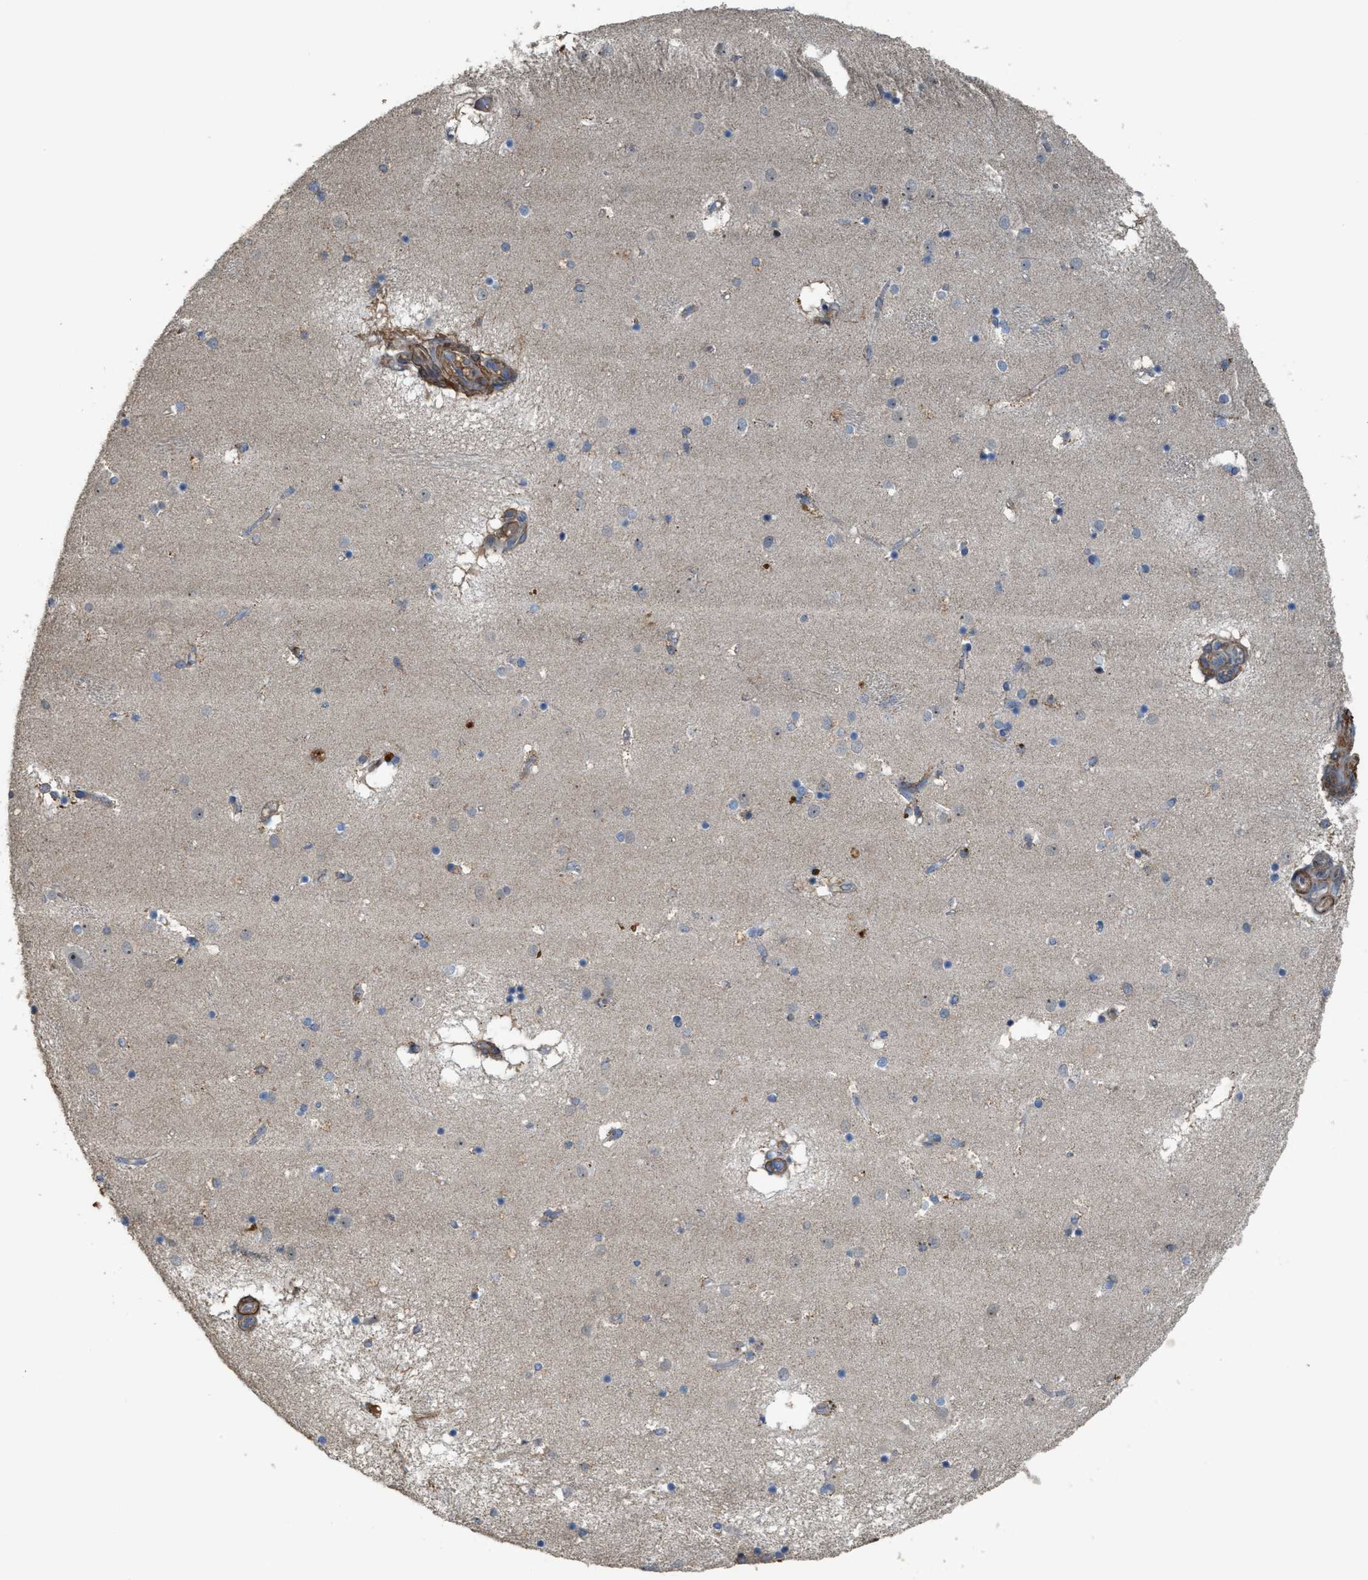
{"staining": {"intensity": "negative", "quantity": "none", "location": "none"}, "tissue": "caudate", "cell_type": "Glial cells", "image_type": "normal", "snomed": [{"axis": "morphology", "description": "Normal tissue, NOS"}, {"axis": "topography", "description": "Lateral ventricle wall"}], "caption": "Immunohistochemistry (IHC) of normal human caudate displays no staining in glial cells.", "gene": "SERPINB5", "patient": {"sex": "male", "age": 70}}